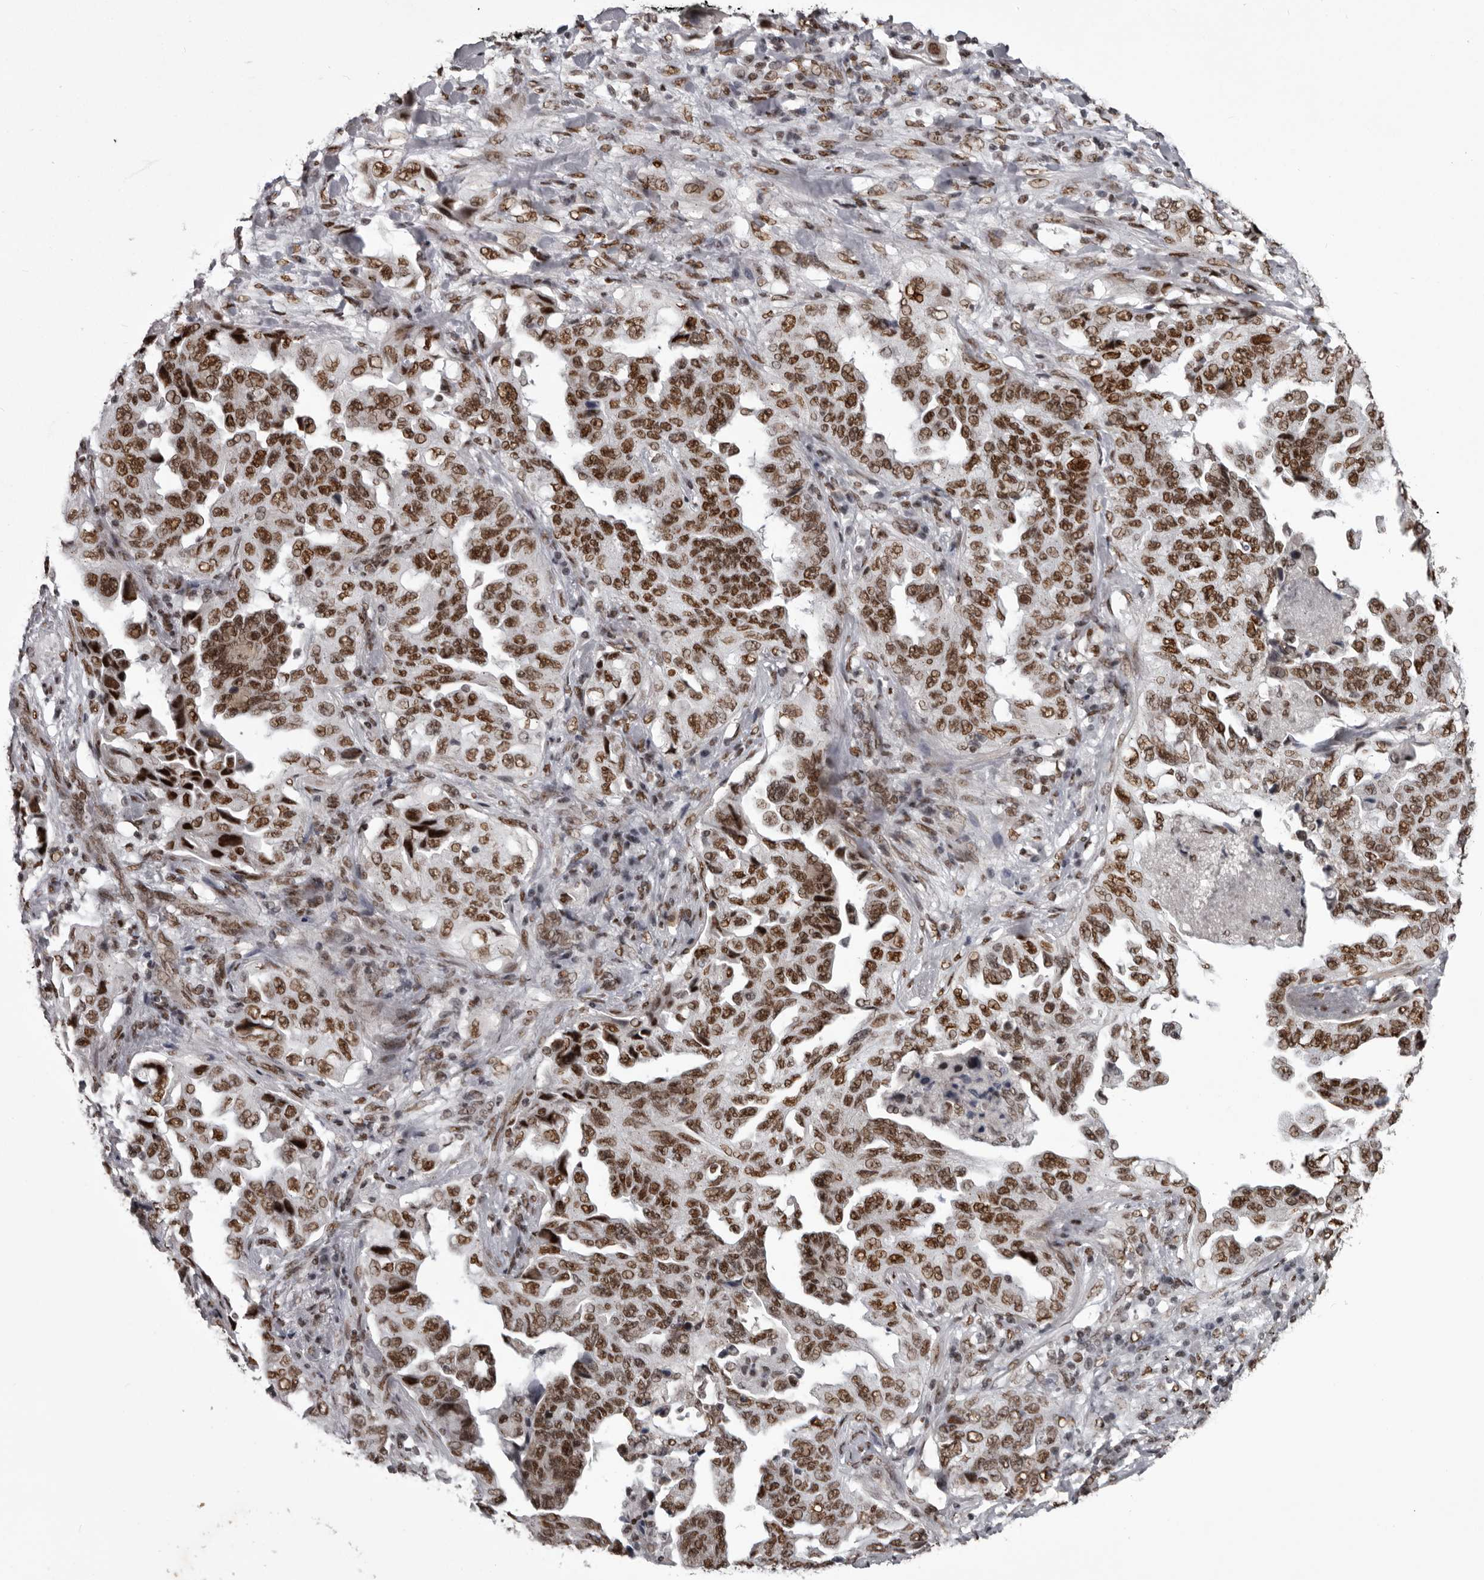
{"staining": {"intensity": "moderate", "quantity": ">75%", "location": "nuclear"}, "tissue": "lung cancer", "cell_type": "Tumor cells", "image_type": "cancer", "snomed": [{"axis": "morphology", "description": "Adenocarcinoma, NOS"}, {"axis": "topography", "description": "Lung"}], "caption": "IHC of lung adenocarcinoma shows medium levels of moderate nuclear positivity in approximately >75% of tumor cells.", "gene": "NUMA1", "patient": {"sex": "female", "age": 51}}